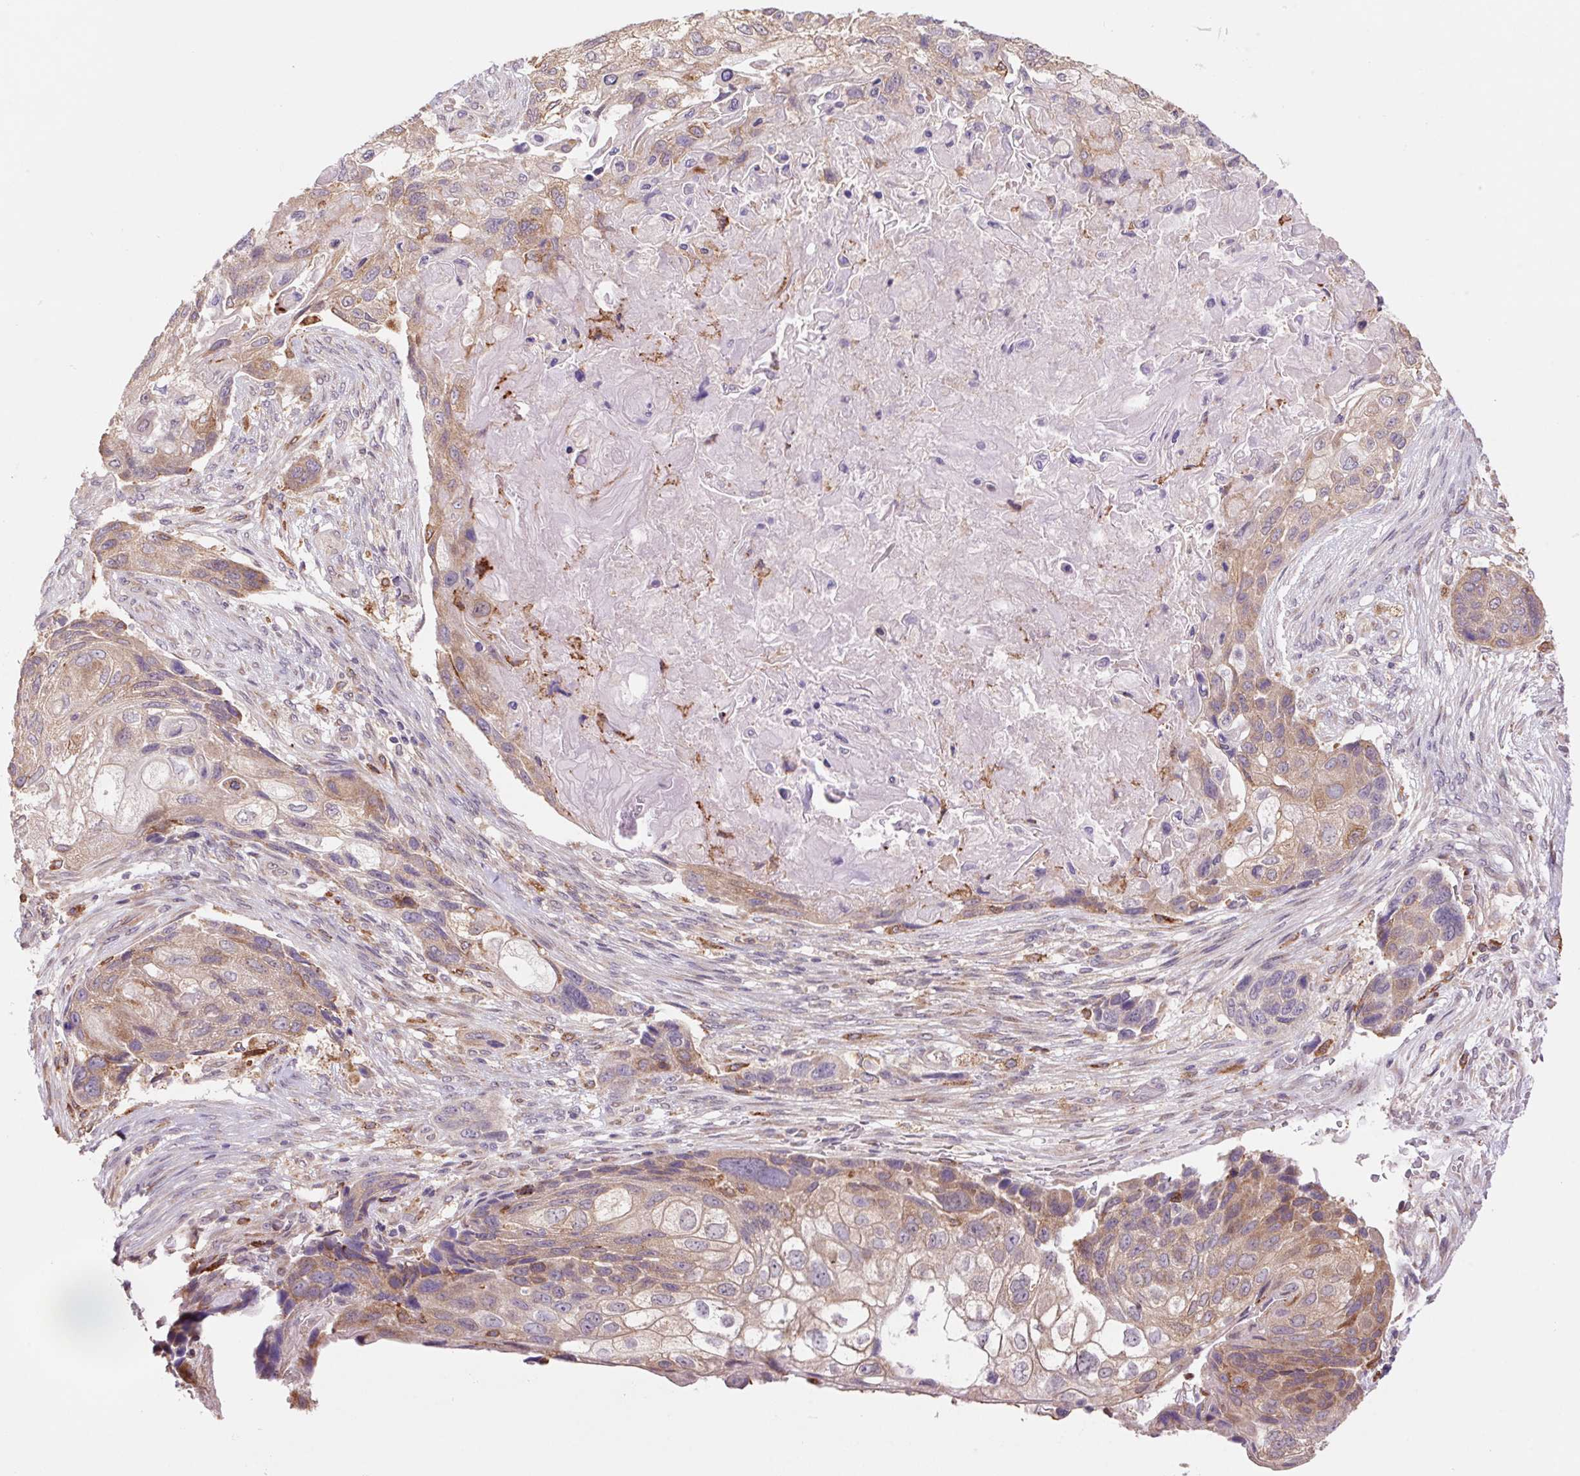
{"staining": {"intensity": "weak", "quantity": ">75%", "location": "cytoplasmic/membranous"}, "tissue": "lung cancer", "cell_type": "Tumor cells", "image_type": "cancer", "snomed": [{"axis": "morphology", "description": "Squamous cell carcinoma, NOS"}, {"axis": "topography", "description": "Lung"}], "caption": "A micrograph showing weak cytoplasmic/membranous positivity in approximately >75% of tumor cells in squamous cell carcinoma (lung), as visualized by brown immunohistochemical staining.", "gene": "KLHL20", "patient": {"sex": "male", "age": 69}}